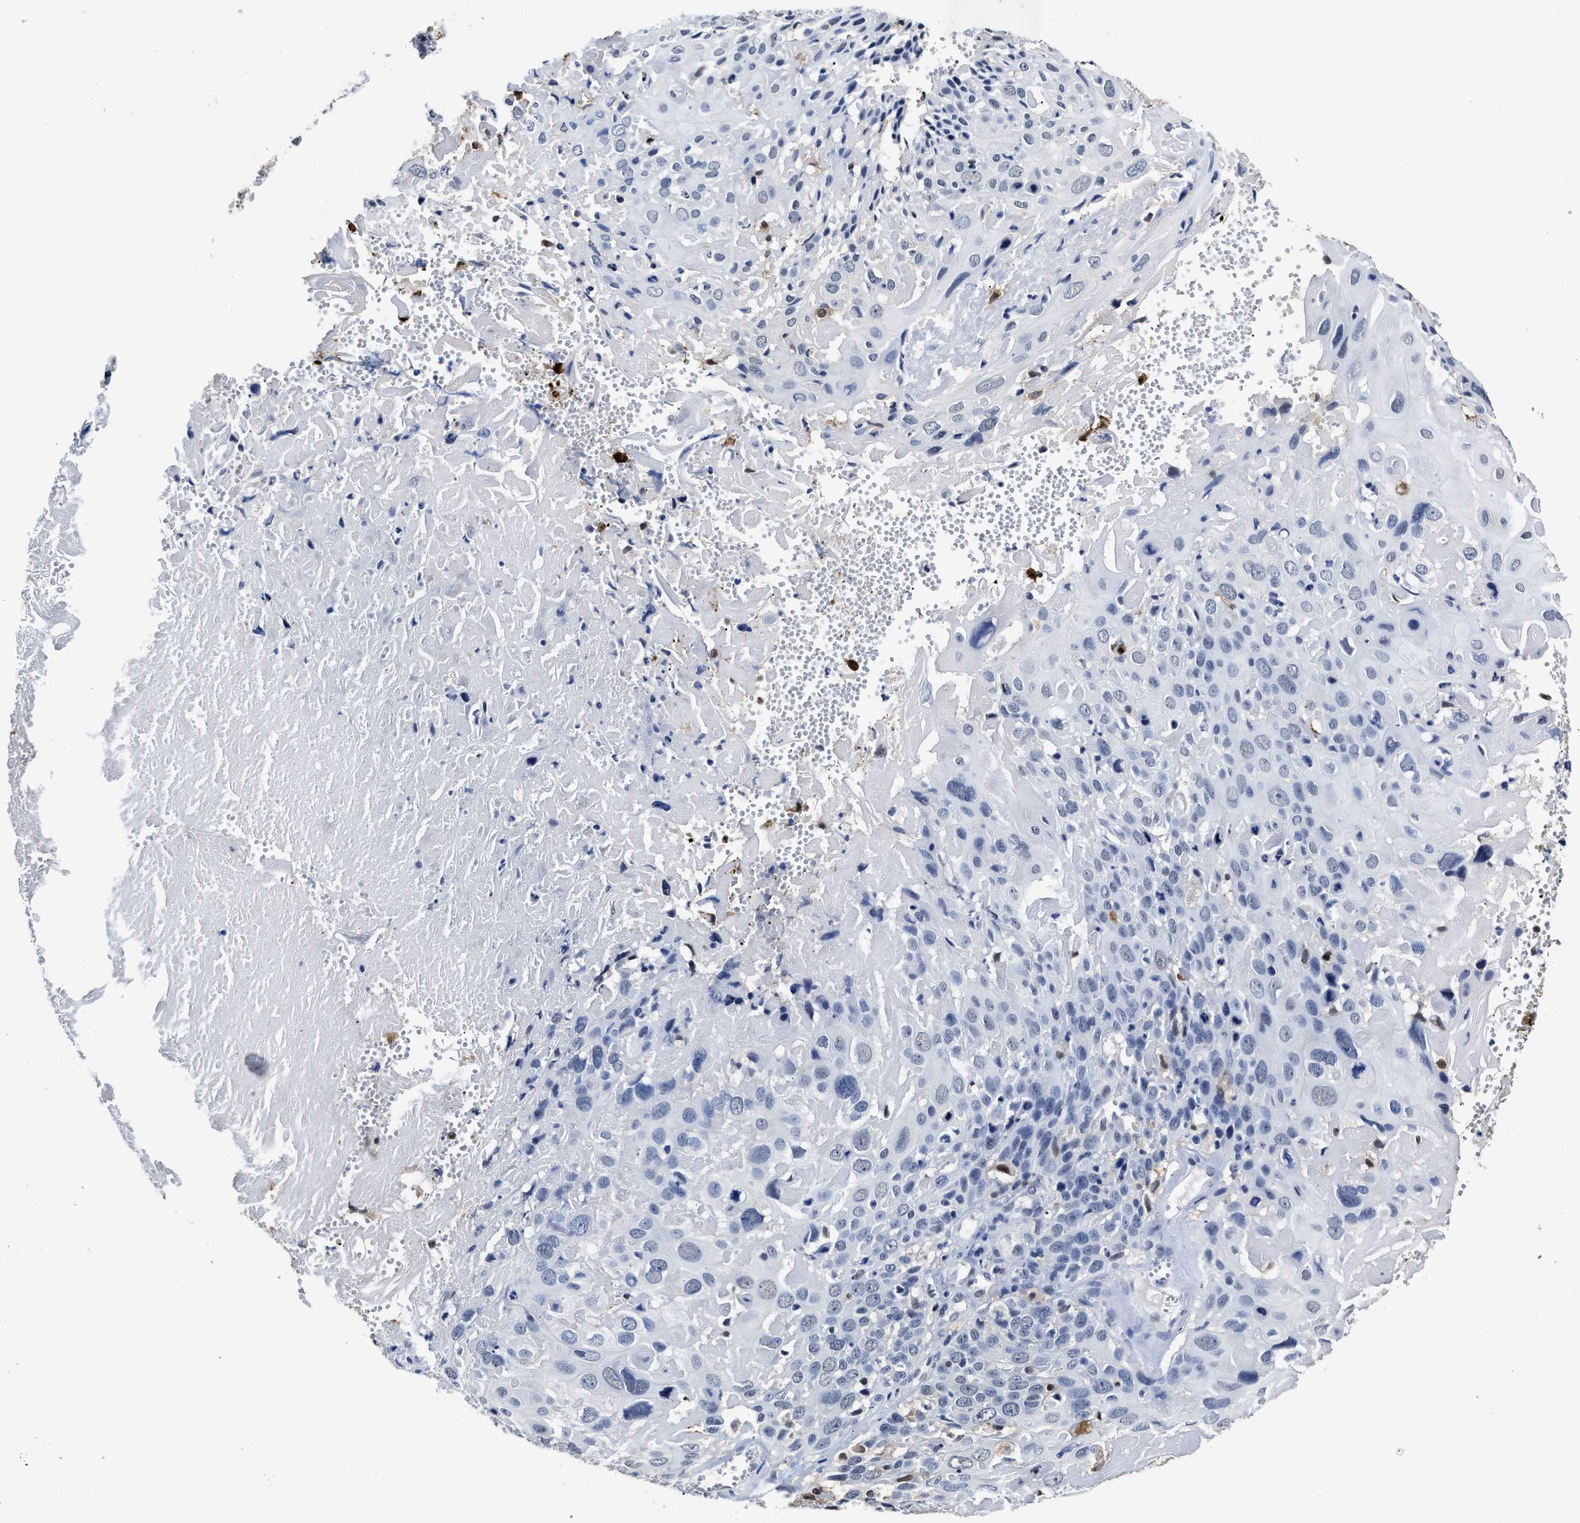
{"staining": {"intensity": "negative", "quantity": "none", "location": "none"}, "tissue": "cervical cancer", "cell_type": "Tumor cells", "image_type": "cancer", "snomed": [{"axis": "morphology", "description": "Squamous cell carcinoma, NOS"}, {"axis": "topography", "description": "Cervix"}], "caption": "IHC of human squamous cell carcinoma (cervical) displays no positivity in tumor cells.", "gene": "PRPF4B", "patient": {"sex": "female", "age": 74}}